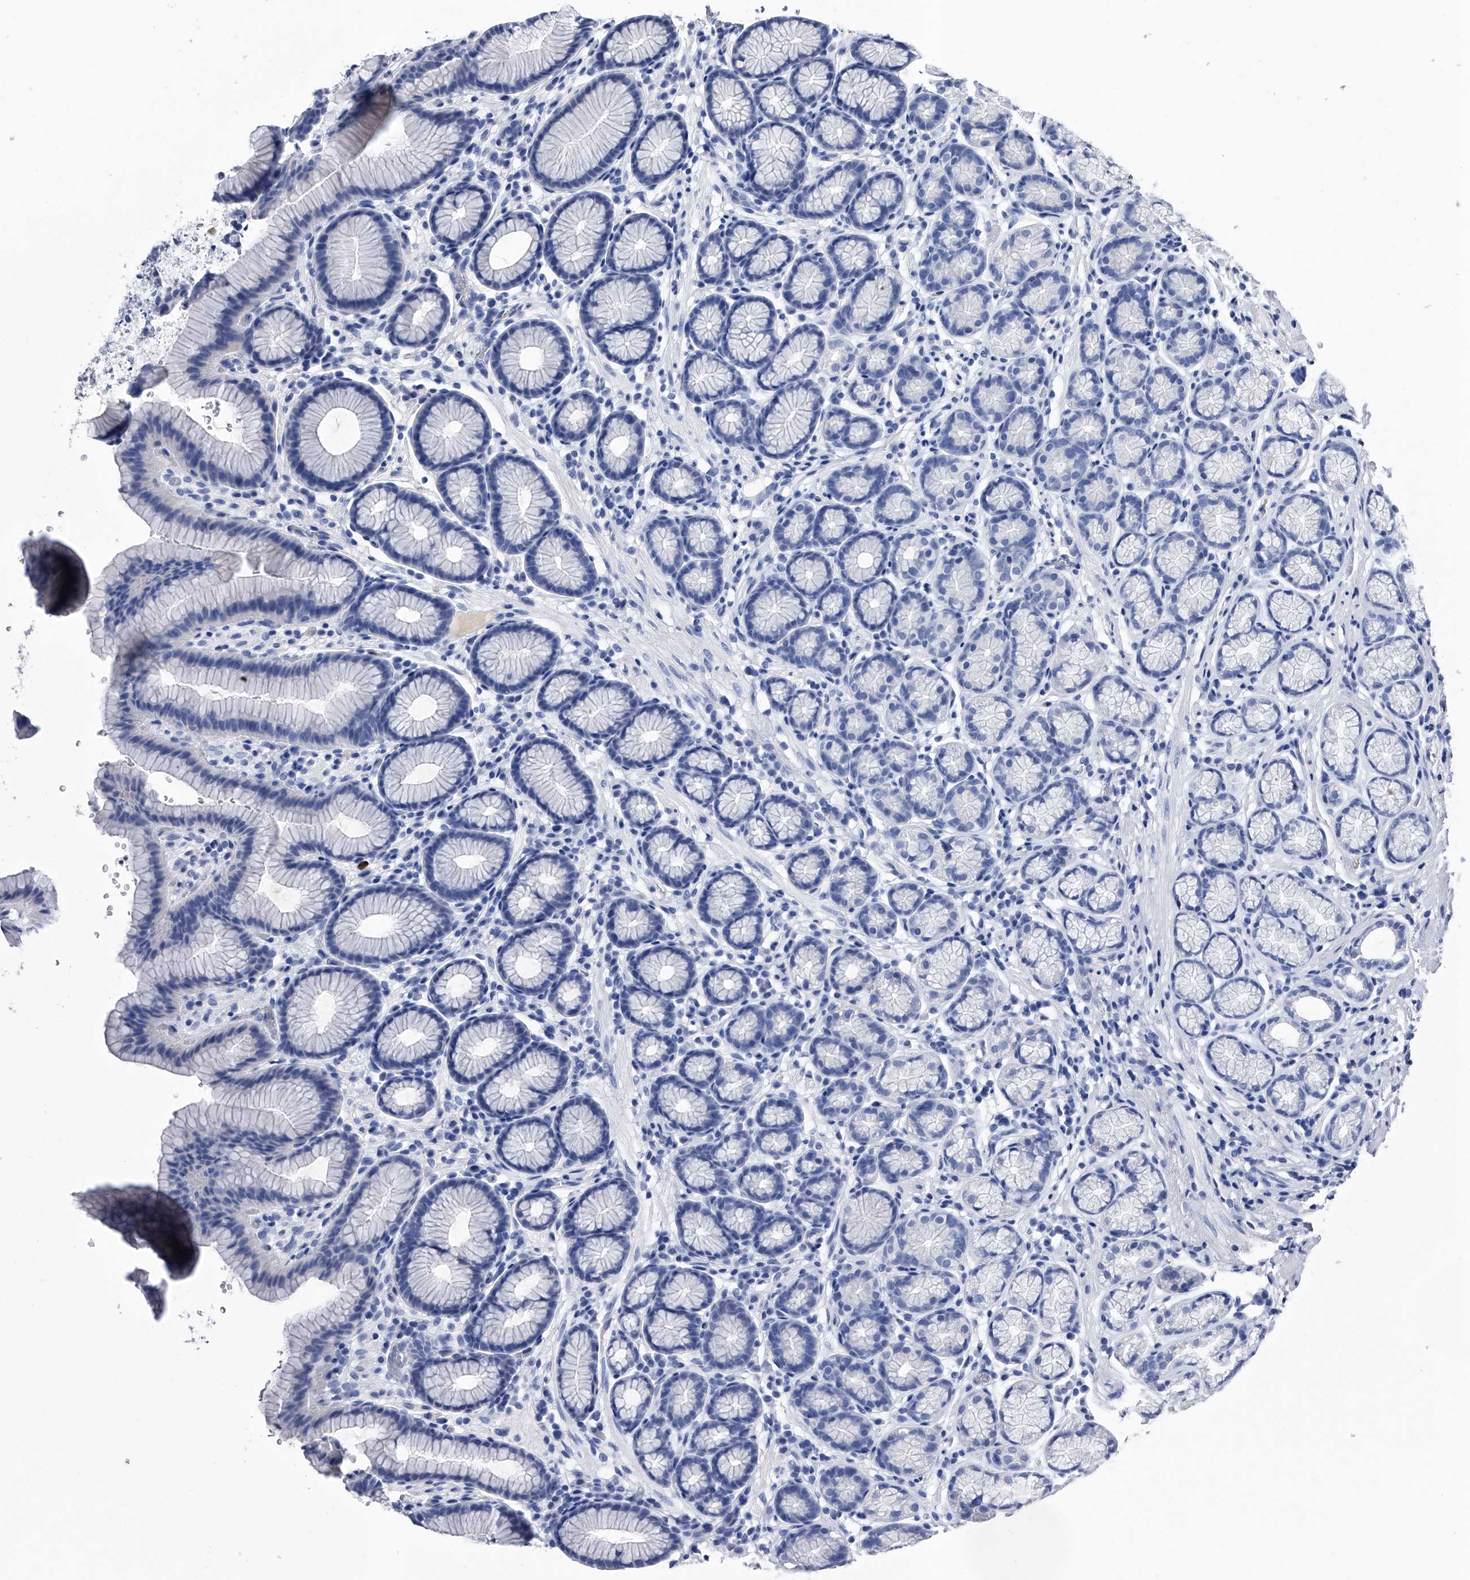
{"staining": {"intensity": "negative", "quantity": "none", "location": "none"}, "tissue": "stomach", "cell_type": "Glandular cells", "image_type": "normal", "snomed": [{"axis": "morphology", "description": "Normal tissue, NOS"}, {"axis": "topography", "description": "Stomach"}], "caption": "The photomicrograph demonstrates no significant staining in glandular cells of stomach. The staining was performed using DAB to visualize the protein expression in brown, while the nuclei were stained in blue with hematoxylin (Magnification: 20x).", "gene": "EFCAB7", "patient": {"sex": "male", "age": 42}}